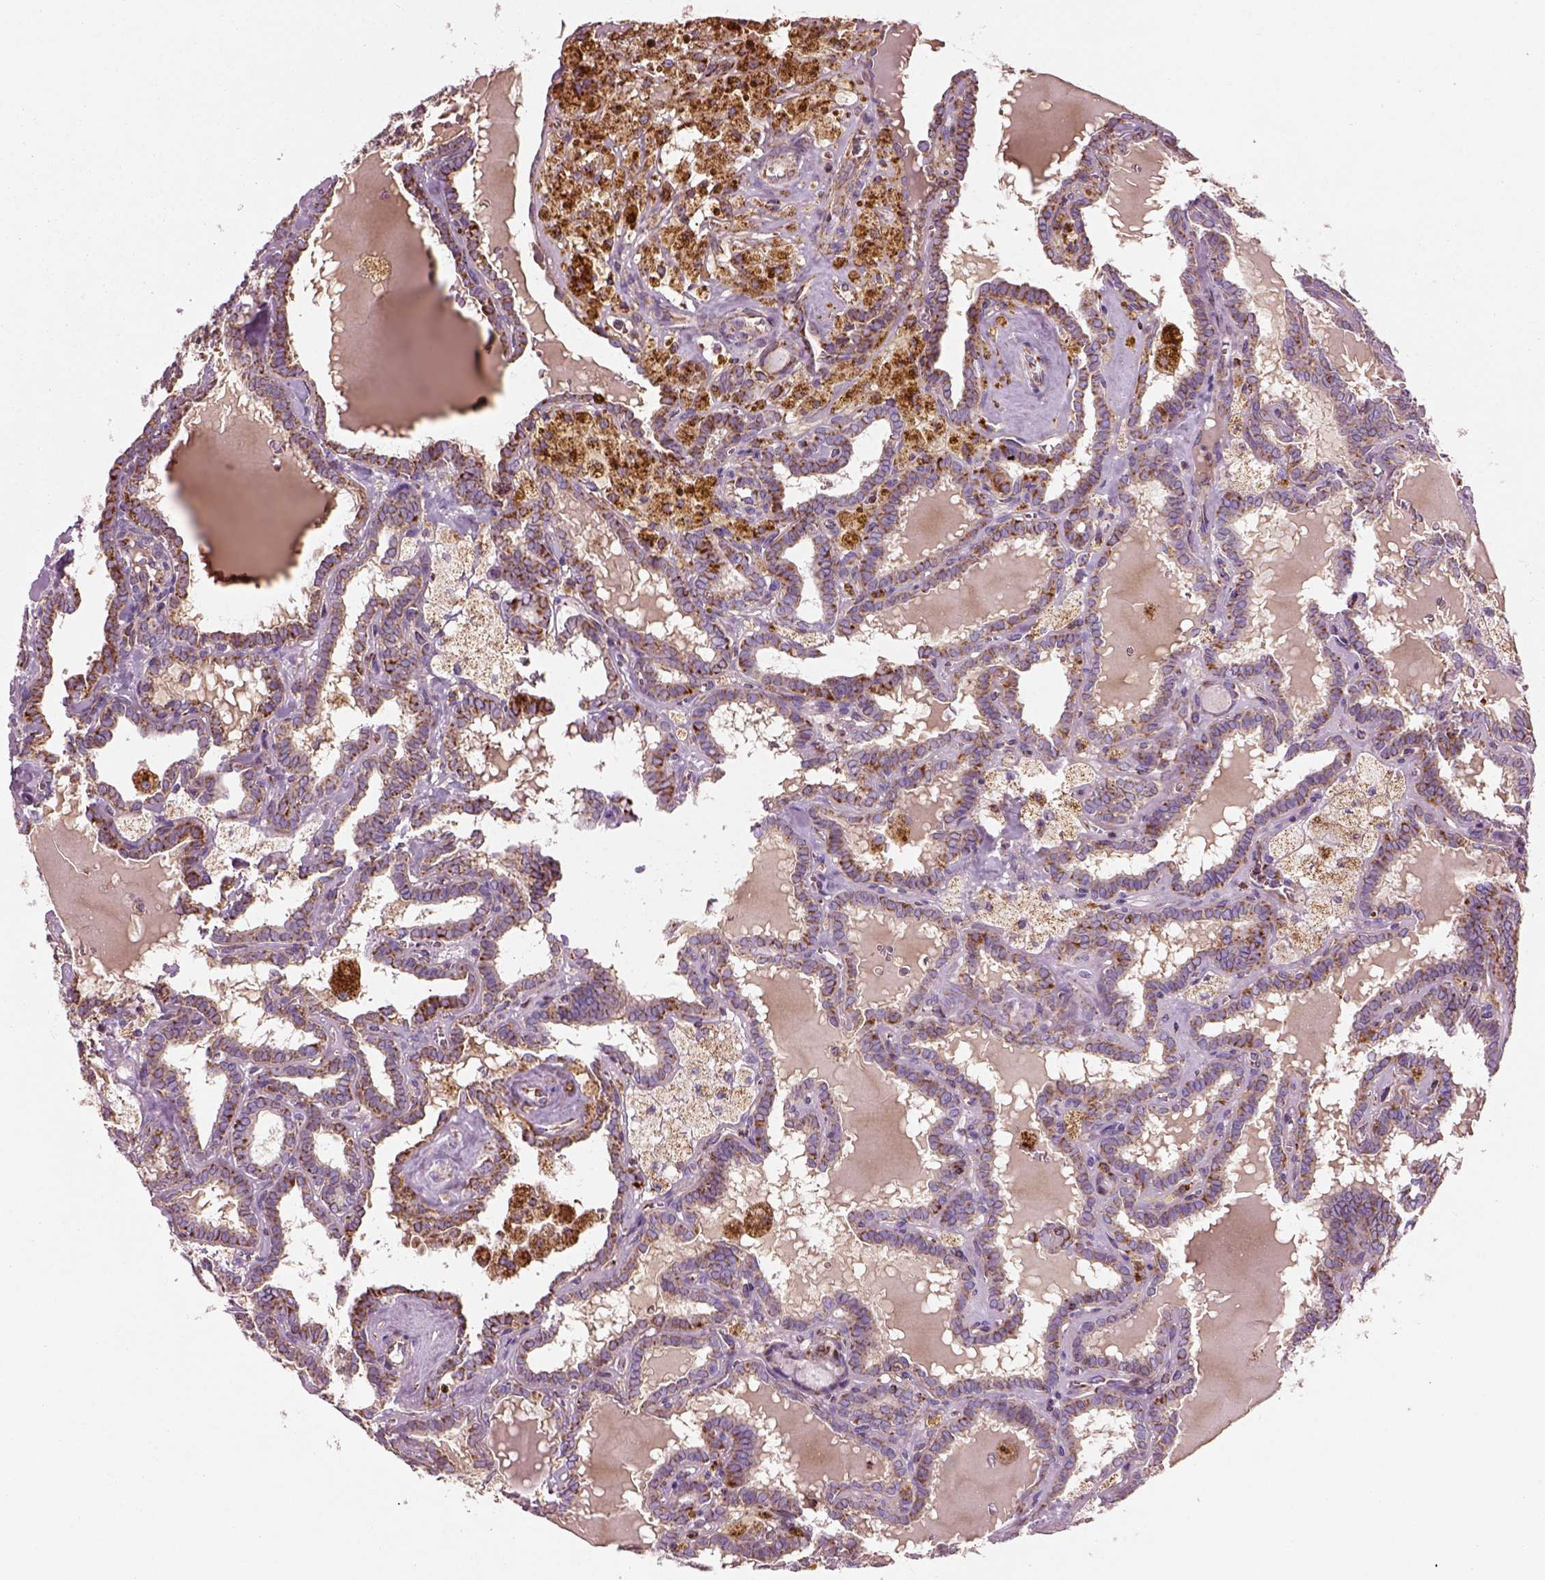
{"staining": {"intensity": "strong", "quantity": ">75%", "location": "cytoplasmic/membranous"}, "tissue": "thyroid cancer", "cell_type": "Tumor cells", "image_type": "cancer", "snomed": [{"axis": "morphology", "description": "Papillary adenocarcinoma, NOS"}, {"axis": "topography", "description": "Thyroid gland"}], "caption": "Tumor cells show strong cytoplasmic/membranous expression in about >75% of cells in papillary adenocarcinoma (thyroid).", "gene": "SLC25A24", "patient": {"sex": "female", "age": 39}}